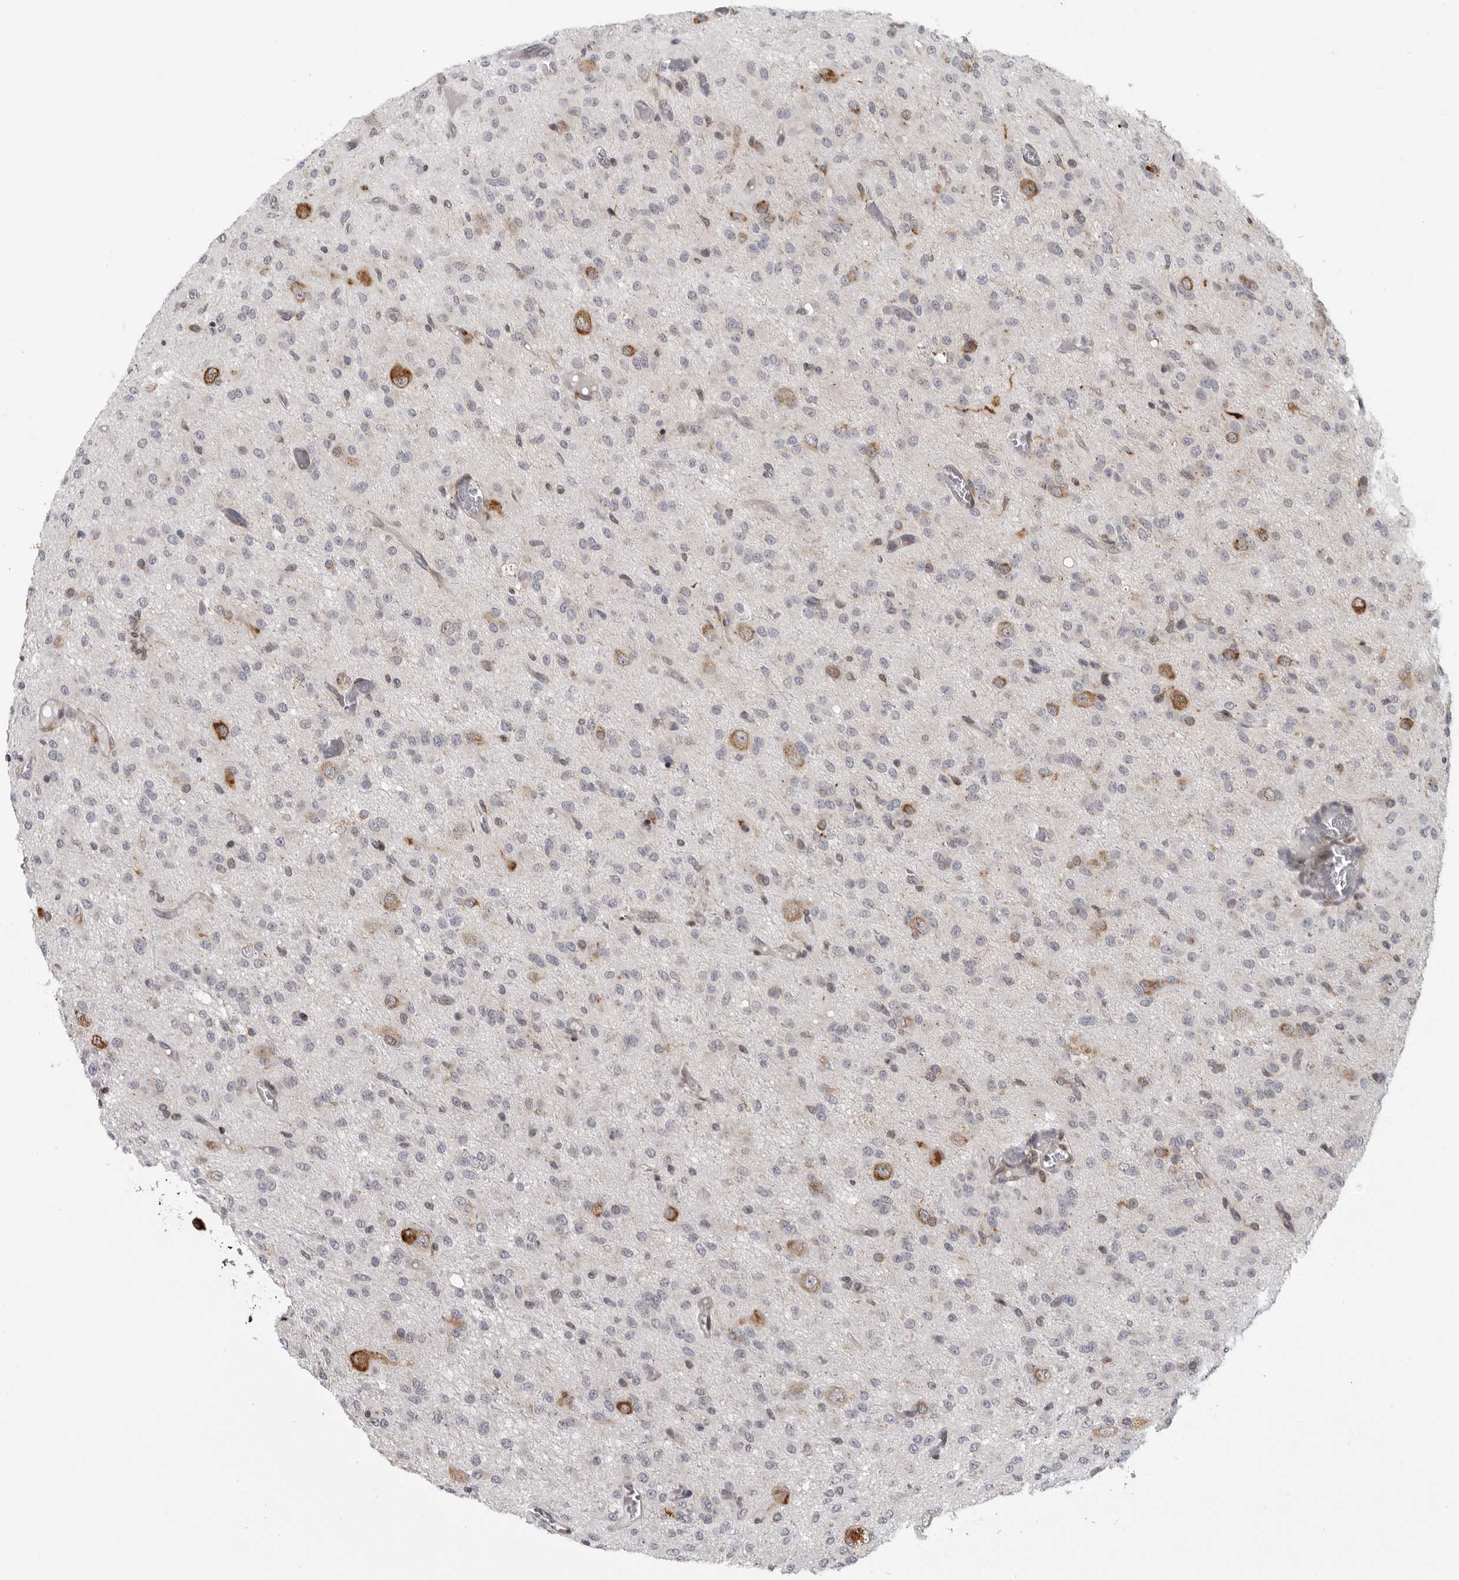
{"staining": {"intensity": "weak", "quantity": "<25%", "location": "cytoplasmic/membranous"}, "tissue": "glioma", "cell_type": "Tumor cells", "image_type": "cancer", "snomed": [{"axis": "morphology", "description": "Glioma, malignant, High grade"}, {"axis": "topography", "description": "Brain"}], "caption": "A histopathology image of glioma stained for a protein exhibits no brown staining in tumor cells.", "gene": "ALPK2", "patient": {"sex": "female", "age": 59}}